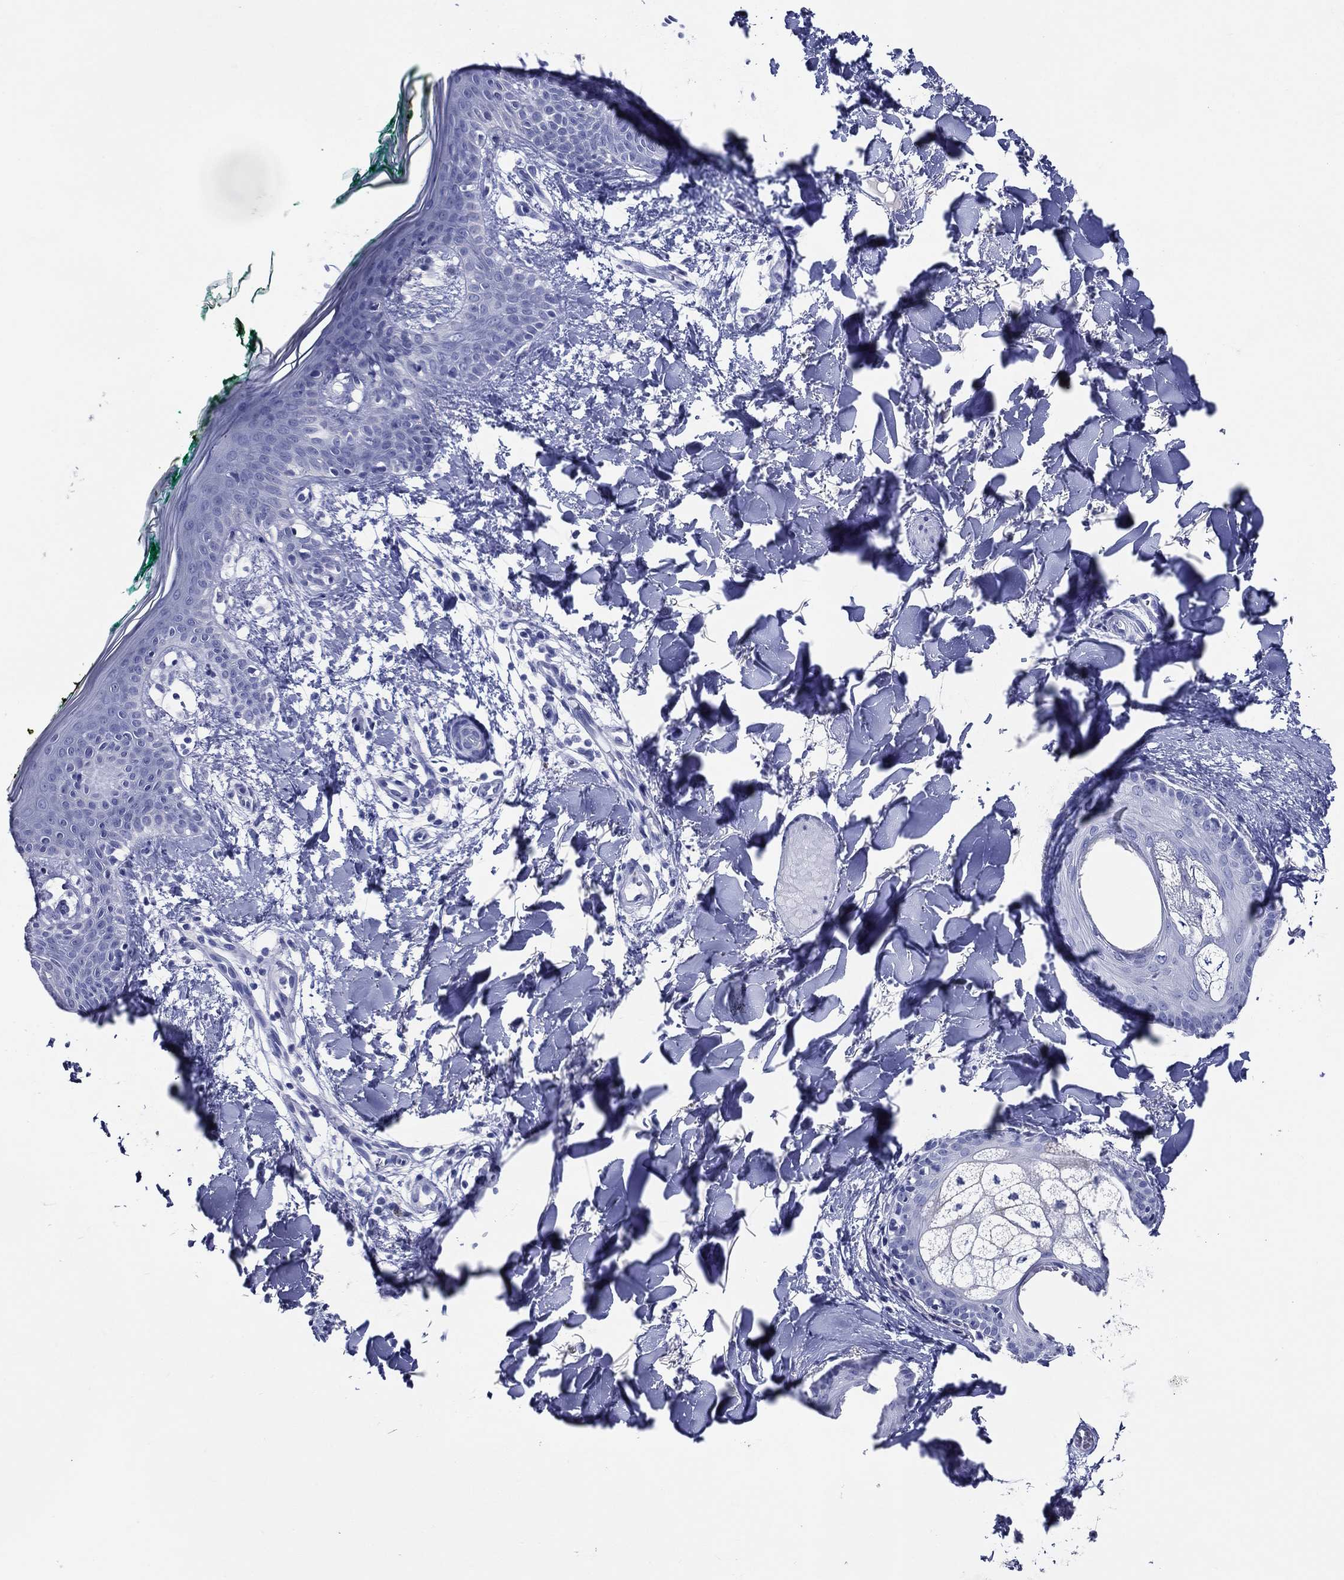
{"staining": {"intensity": "negative", "quantity": "none", "location": "none"}, "tissue": "skin", "cell_type": "Fibroblasts", "image_type": "normal", "snomed": [{"axis": "morphology", "description": "Normal tissue, NOS"}, {"axis": "morphology", "description": "Malignant melanoma, NOS"}, {"axis": "topography", "description": "Skin"}], "caption": "The IHC micrograph has no significant expression in fibroblasts of skin. (Brightfield microscopy of DAB (3,3'-diaminobenzidine) immunohistochemistry (IHC) at high magnification).", "gene": "ACE2", "patient": {"sex": "female", "age": 34}}